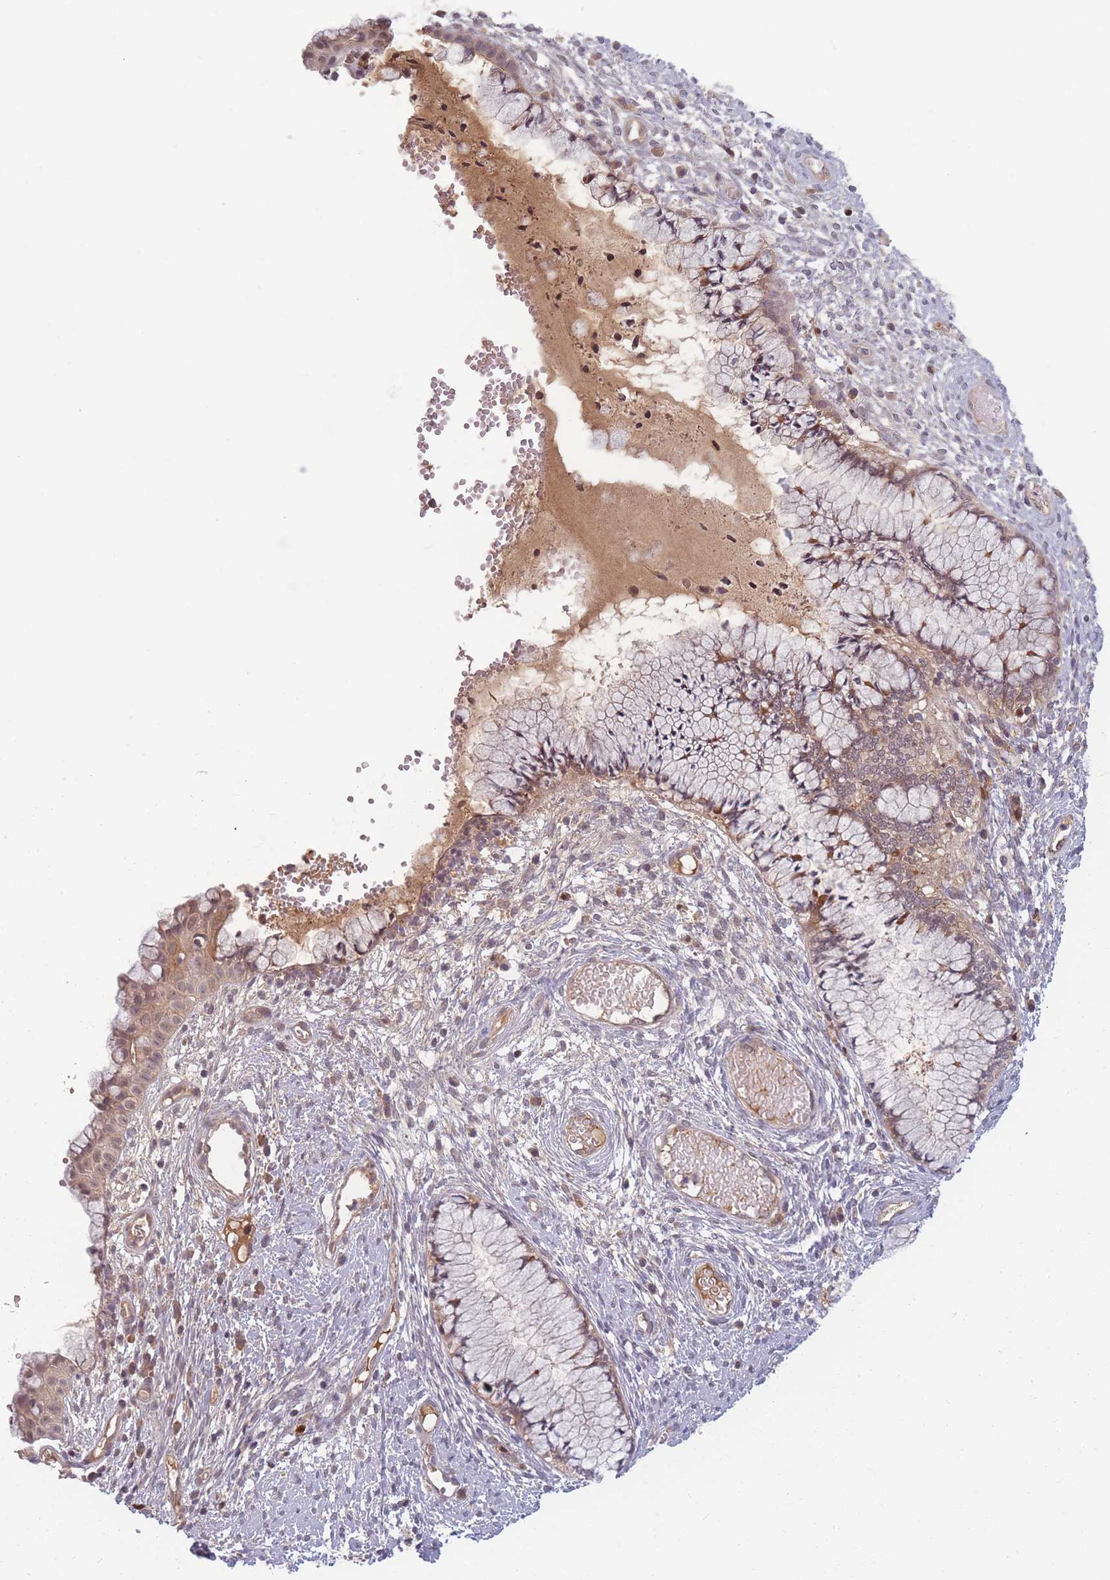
{"staining": {"intensity": "moderate", "quantity": "25%-75%", "location": "cytoplasmic/membranous"}, "tissue": "cervix", "cell_type": "Glandular cells", "image_type": "normal", "snomed": [{"axis": "morphology", "description": "Normal tissue, NOS"}, {"axis": "topography", "description": "Cervix"}], "caption": "Immunohistochemical staining of unremarkable human cervix shows 25%-75% levels of moderate cytoplasmic/membranous protein positivity in about 25%-75% of glandular cells.", "gene": "FAM153A", "patient": {"sex": "female", "age": 42}}